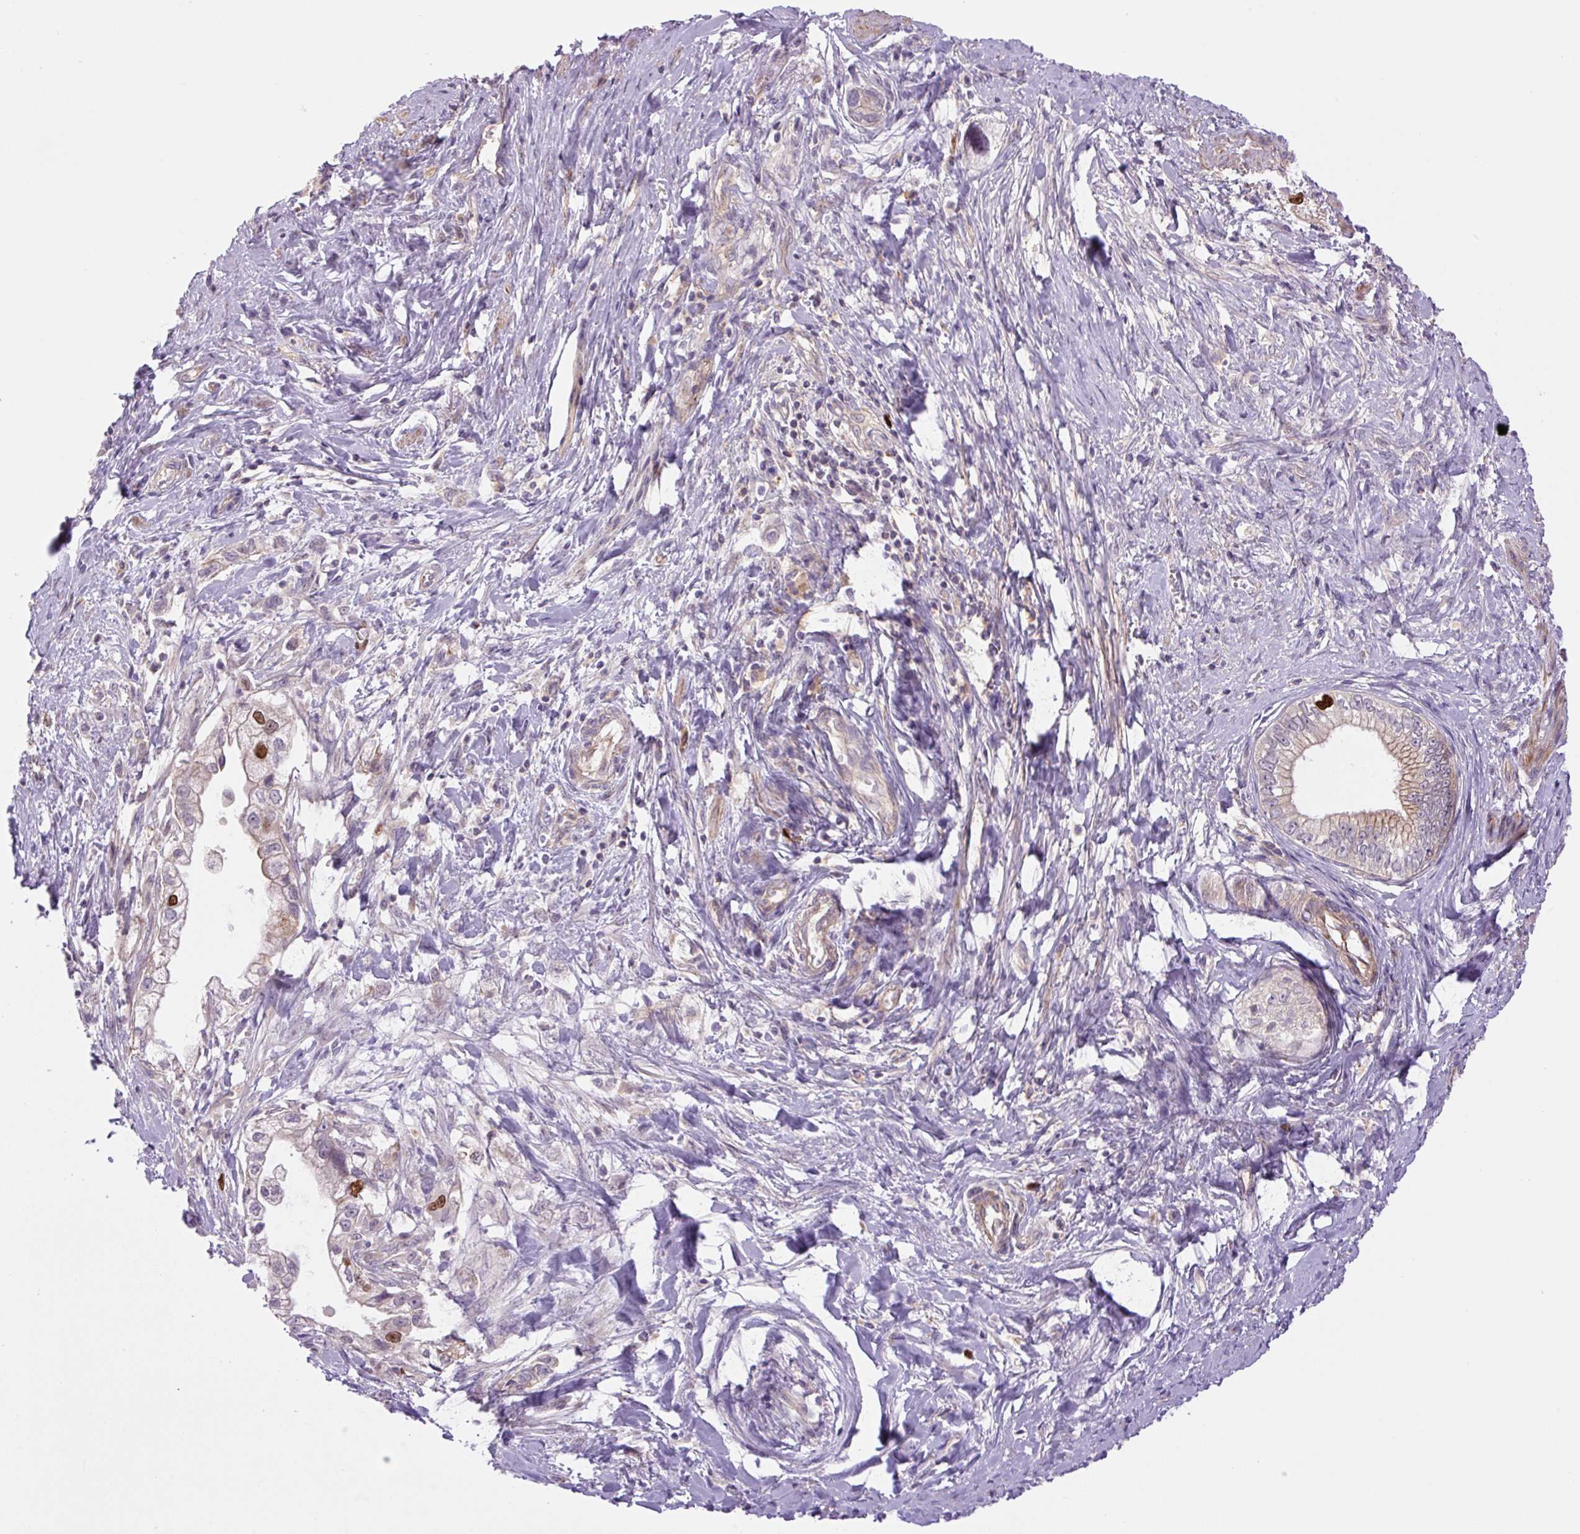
{"staining": {"intensity": "strong", "quantity": "<25%", "location": "nuclear"}, "tissue": "pancreatic cancer", "cell_type": "Tumor cells", "image_type": "cancer", "snomed": [{"axis": "morphology", "description": "Adenocarcinoma, NOS"}, {"axis": "topography", "description": "Pancreas"}], "caption": "Protein expression analysis of pancreatic cancer displays strong nuclear expression in approximately <25% of tumor cells.", "gene": "KIFC1", "patient": {"sex": "male", "age": 70}}